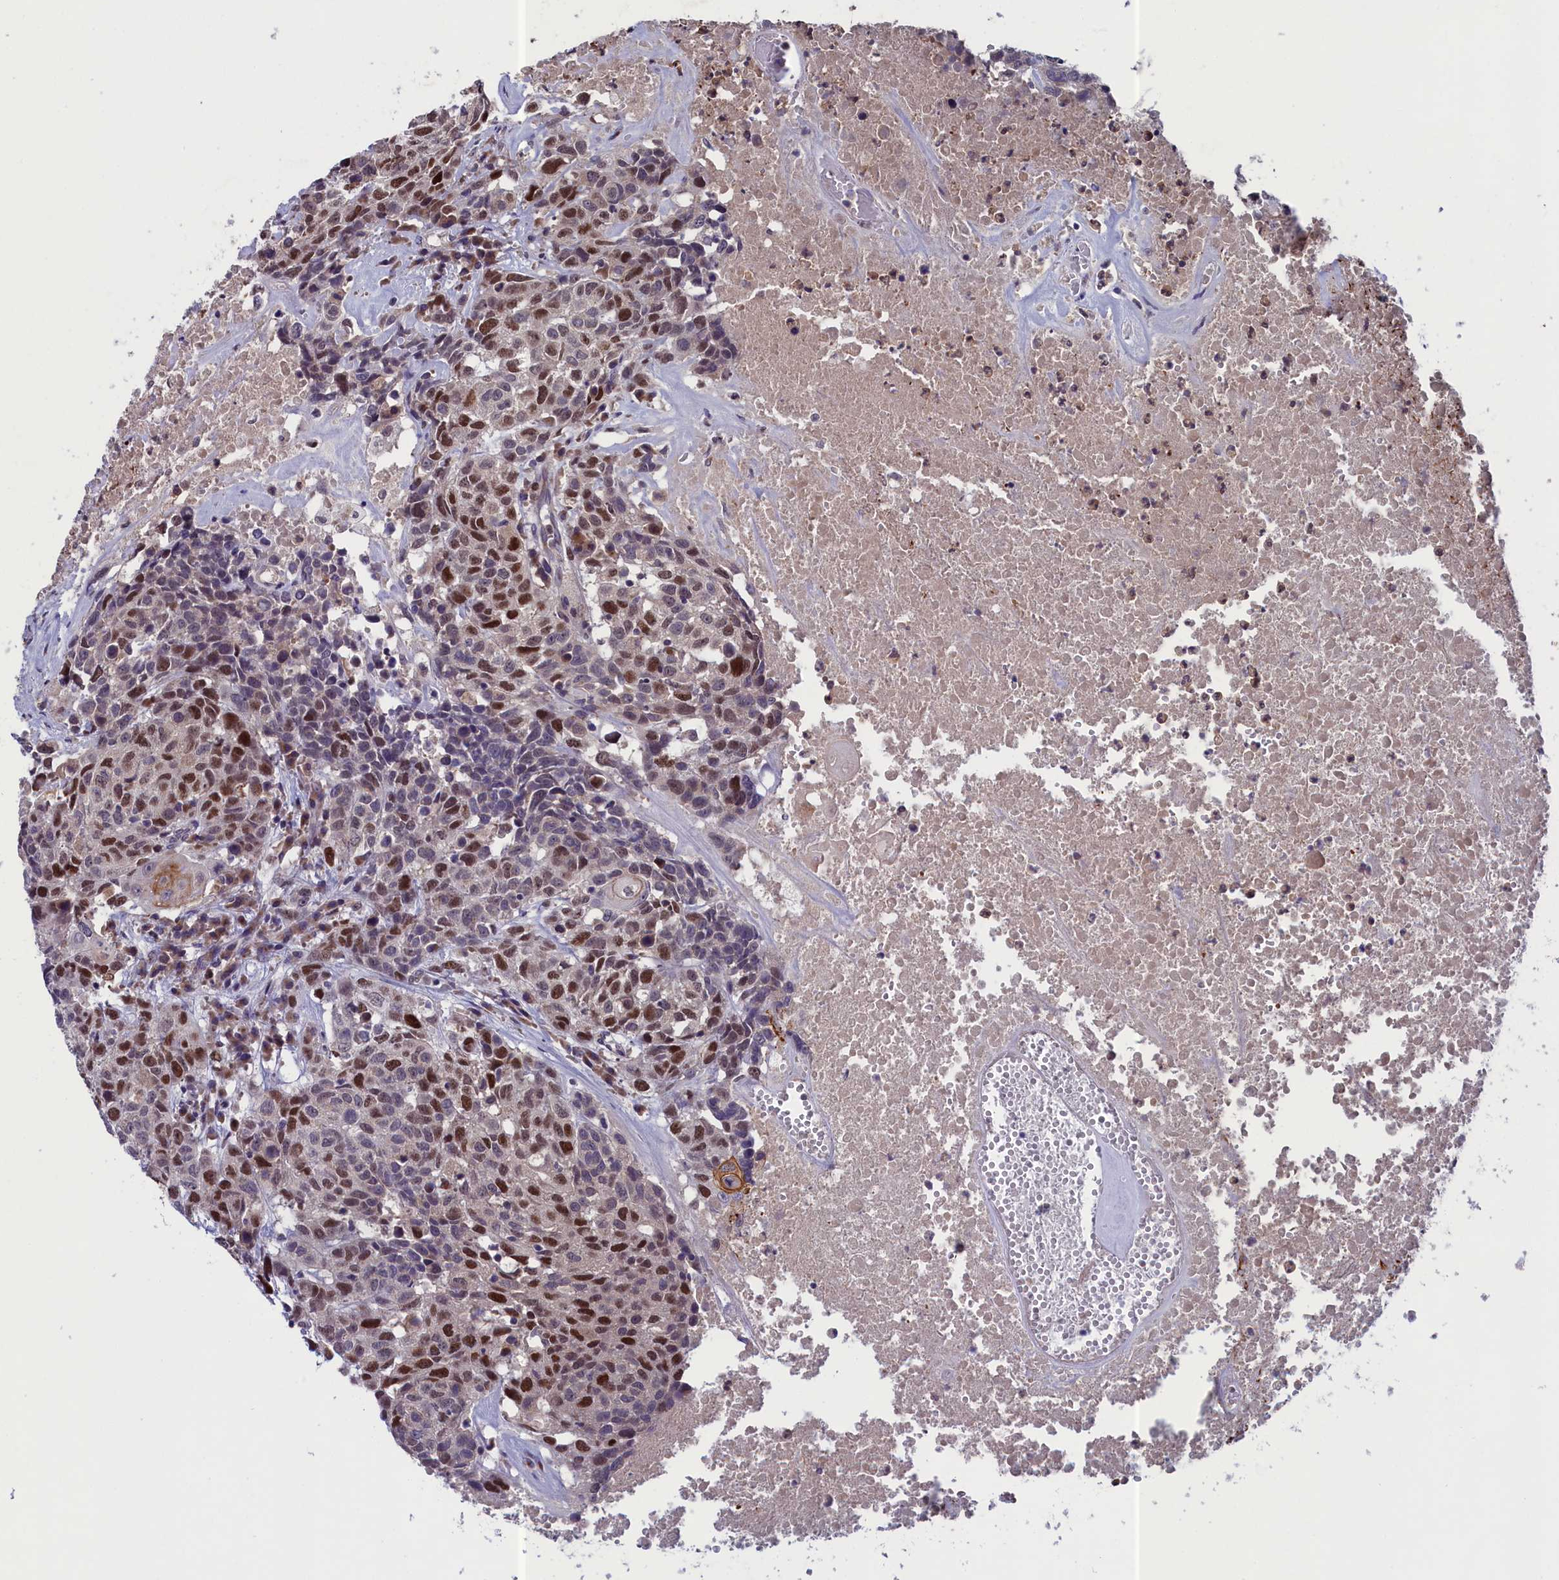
{"staining": {"intensity": "moderate", "quantity": "25%-75%", "location": "nuclear"}, "tissue": "head and neck cancer", "cell_type": "Tumor cells", "image_type": "cancer", "snomed": [{"axis": "morphology", "description": "Squamous cell carcinoma, NOS"}, {"axis": "topography", "description": "Head-Neck"}], "caption": "Immunohistochemical staining of head and neck cancer (squamous cell carcinoma) demonstrates medium levels of moderate nuclear positivity in about 25%-75% of tumor cells.", "gene": "LIG1", "patient": {"sex": "male", "age": 66}}